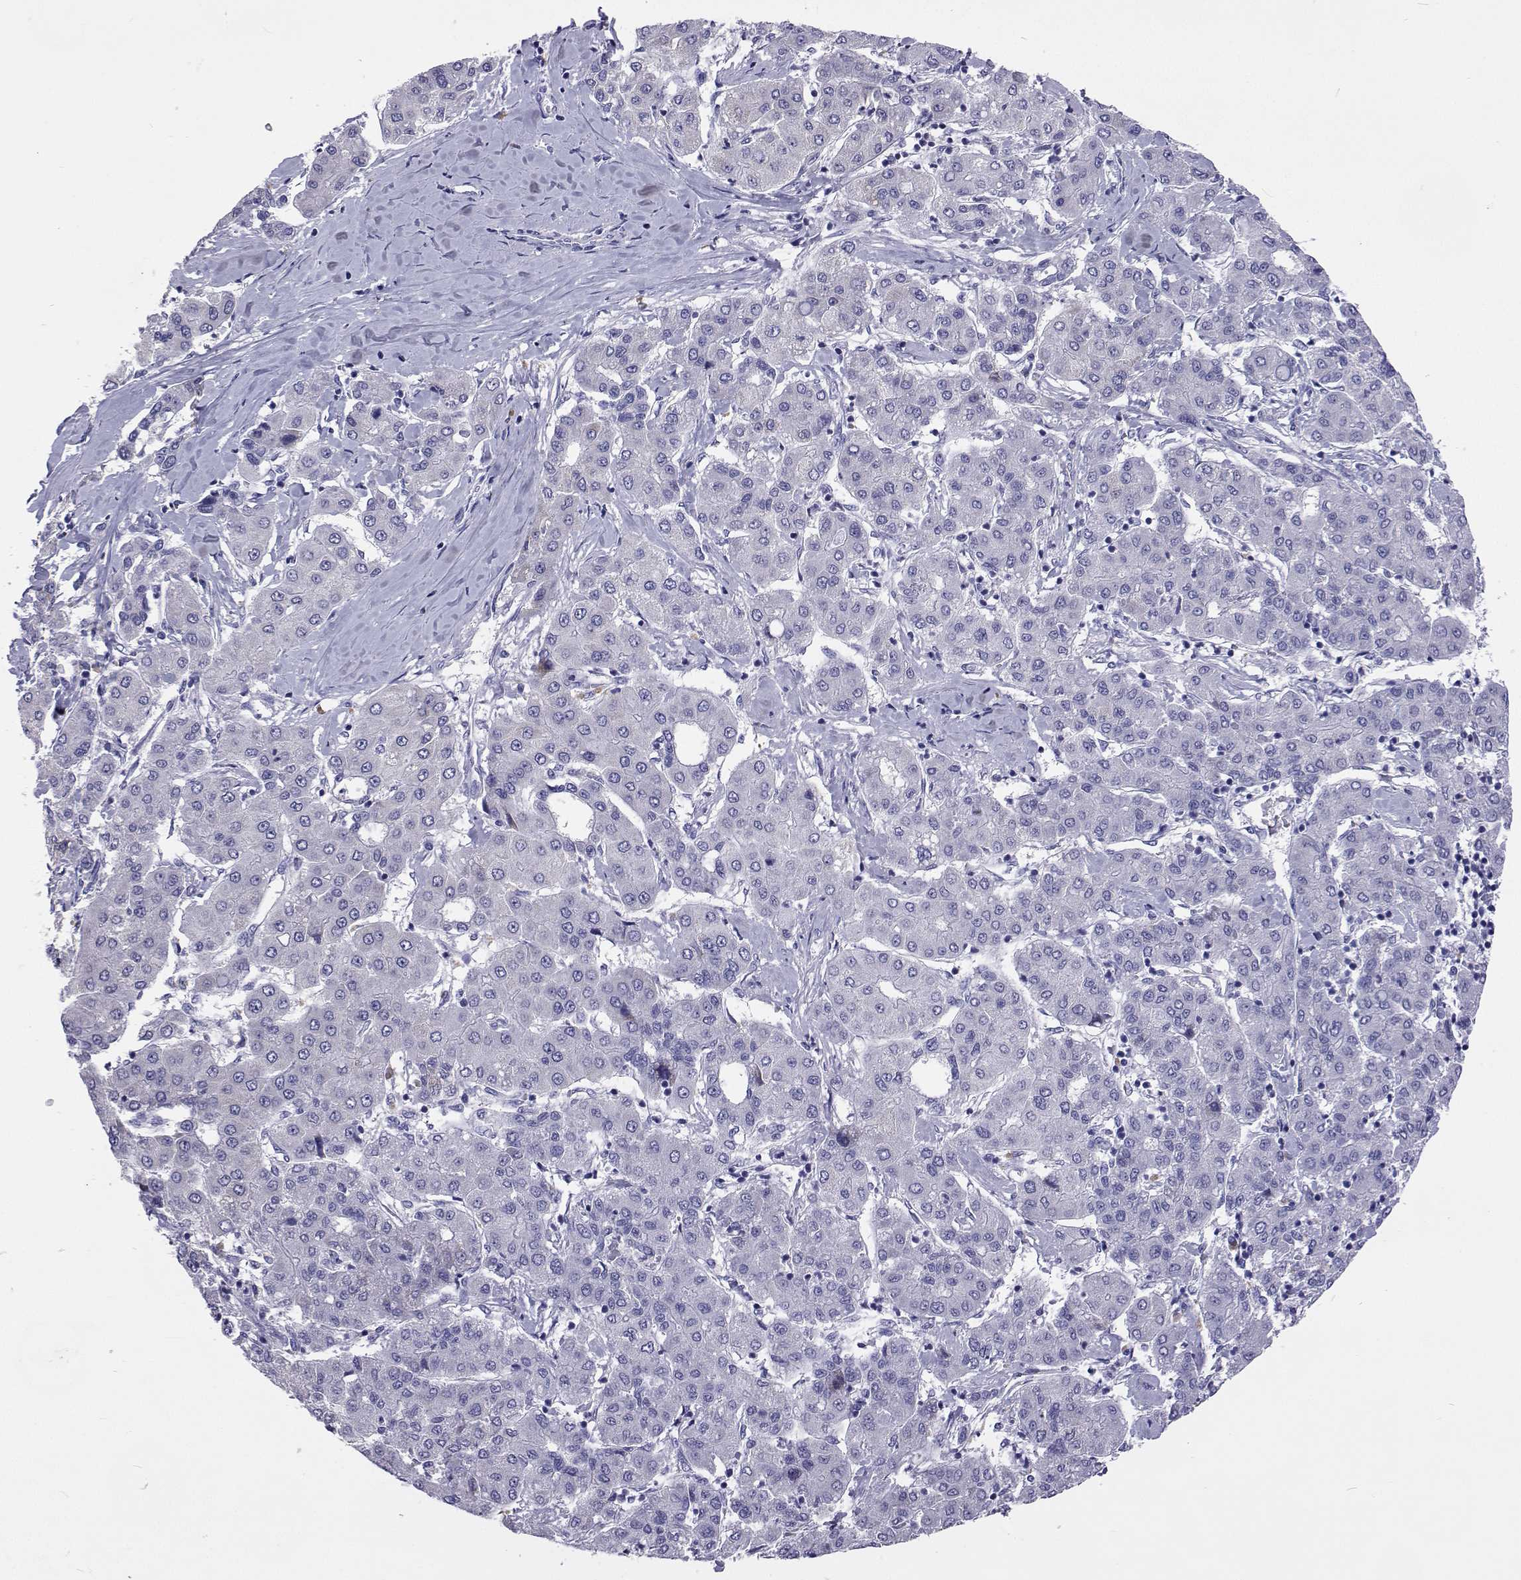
{"staining": {"intensity": "negative", "quantity": "none", "location": "none"}, "tissue": "liver cancer", "cell_type": "Tumor cells", "image_type": "cancer", "snomed": [{"axis": "morphology", "description": "Carcinoma, Hepatocellular, NOS"}, {"axis": "topography", "description": "Liver"}], "caption": "Tumor cells show no significant positivity in hepatocellular carcinoma (liver).", "gene": "UMODL1", "patient": {"sex": "male", "age": 65}}